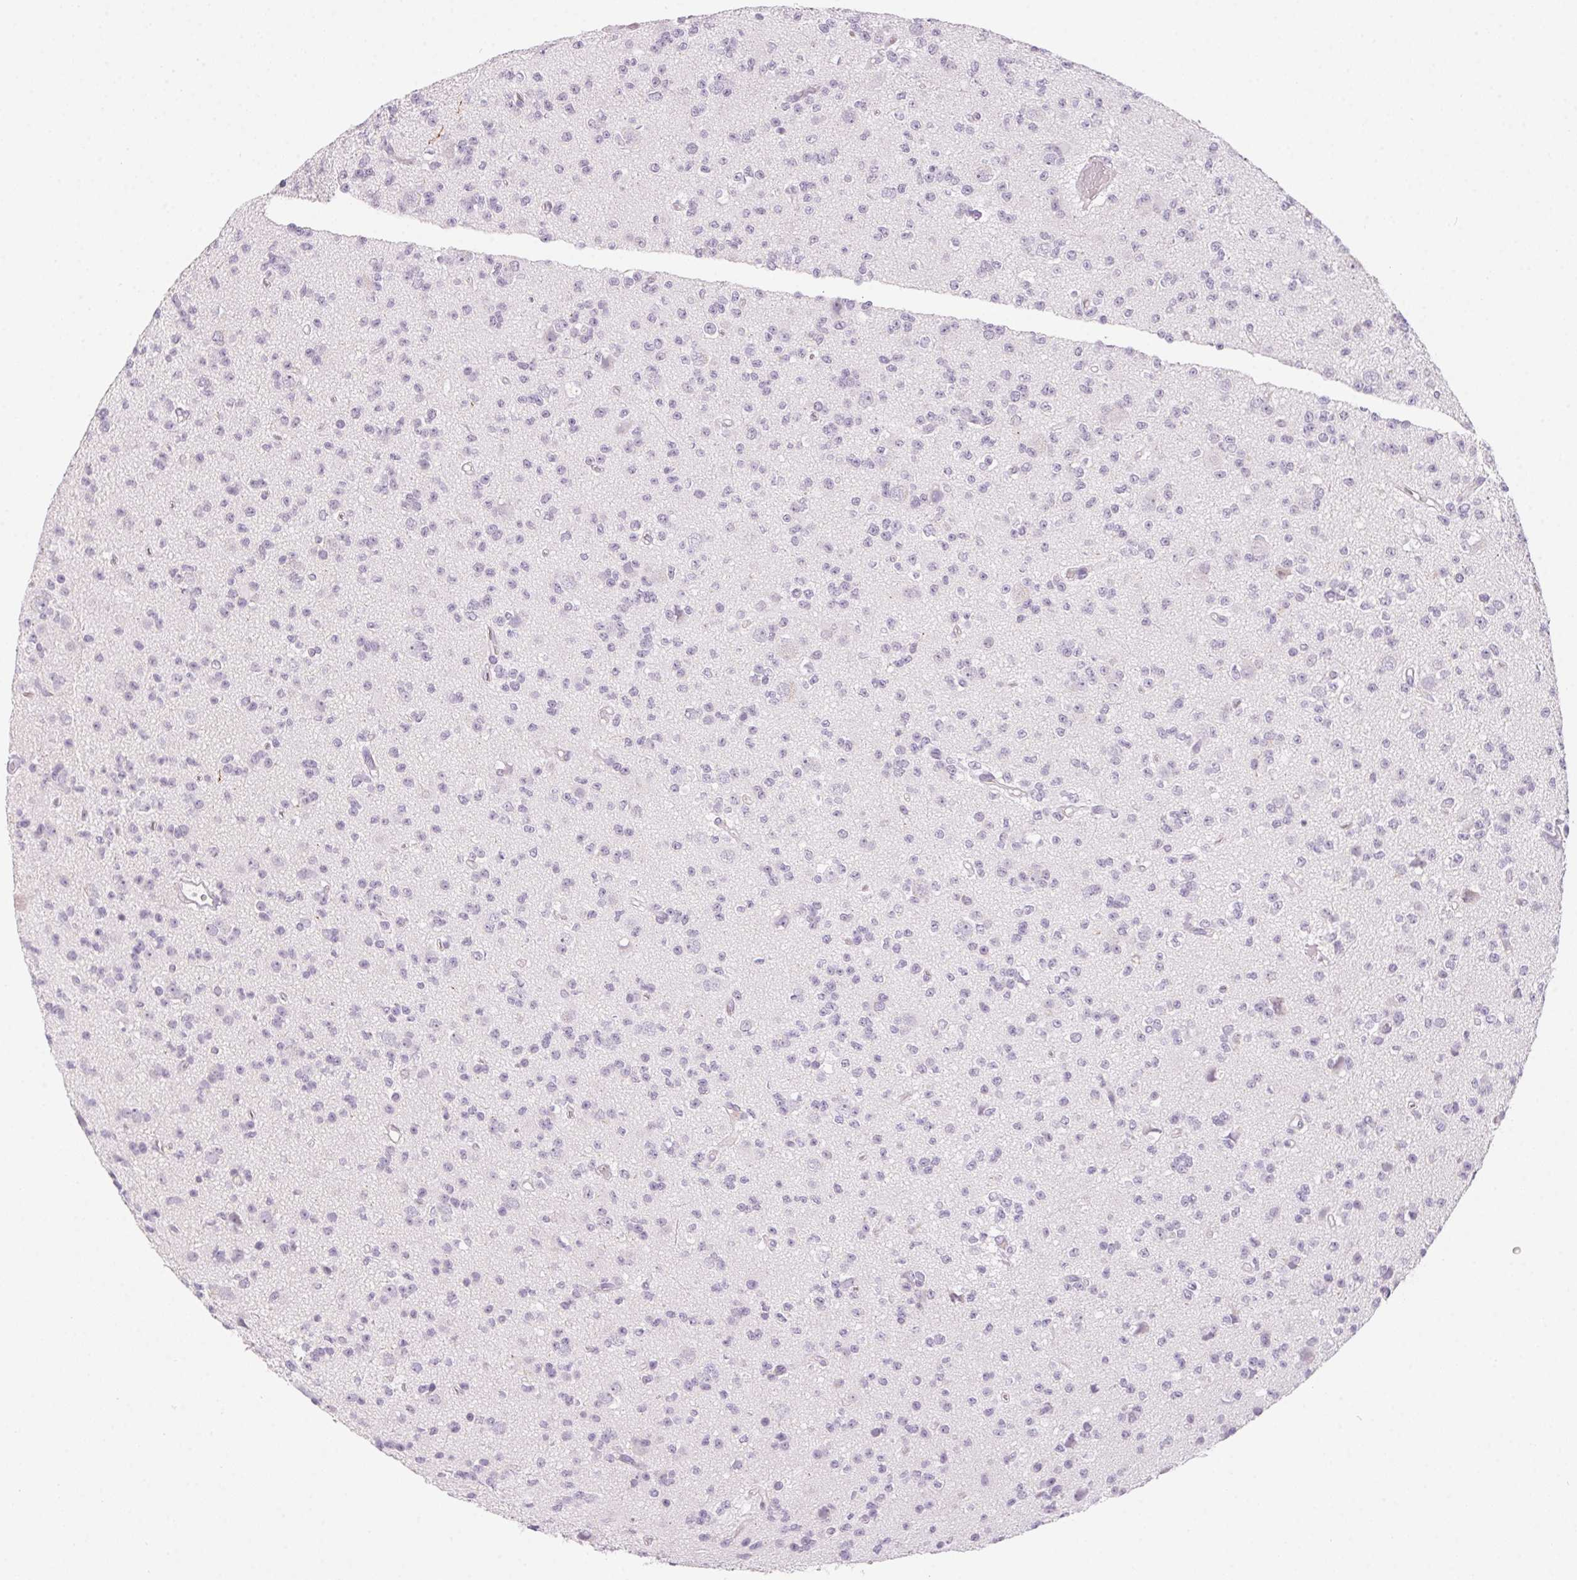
{"staining": {"intensity": "negative", "quantity": "none", "location": "none"}, "tissue": "glioma", "cell_type": "Tumor cells", "image_type": "cancer", "snomed": [{"axis": "morphology", "description": "Glioma, malignant, High grade"}, {"axis": "topography", "description": "Brain"}], "caption": "DAB immunohistochemical staining of malignant glioma (high-grade) exhibits no significant positivity in tumor cells.", "gene": "PRPH", "patient": {"sex": "male", "age": 36}}